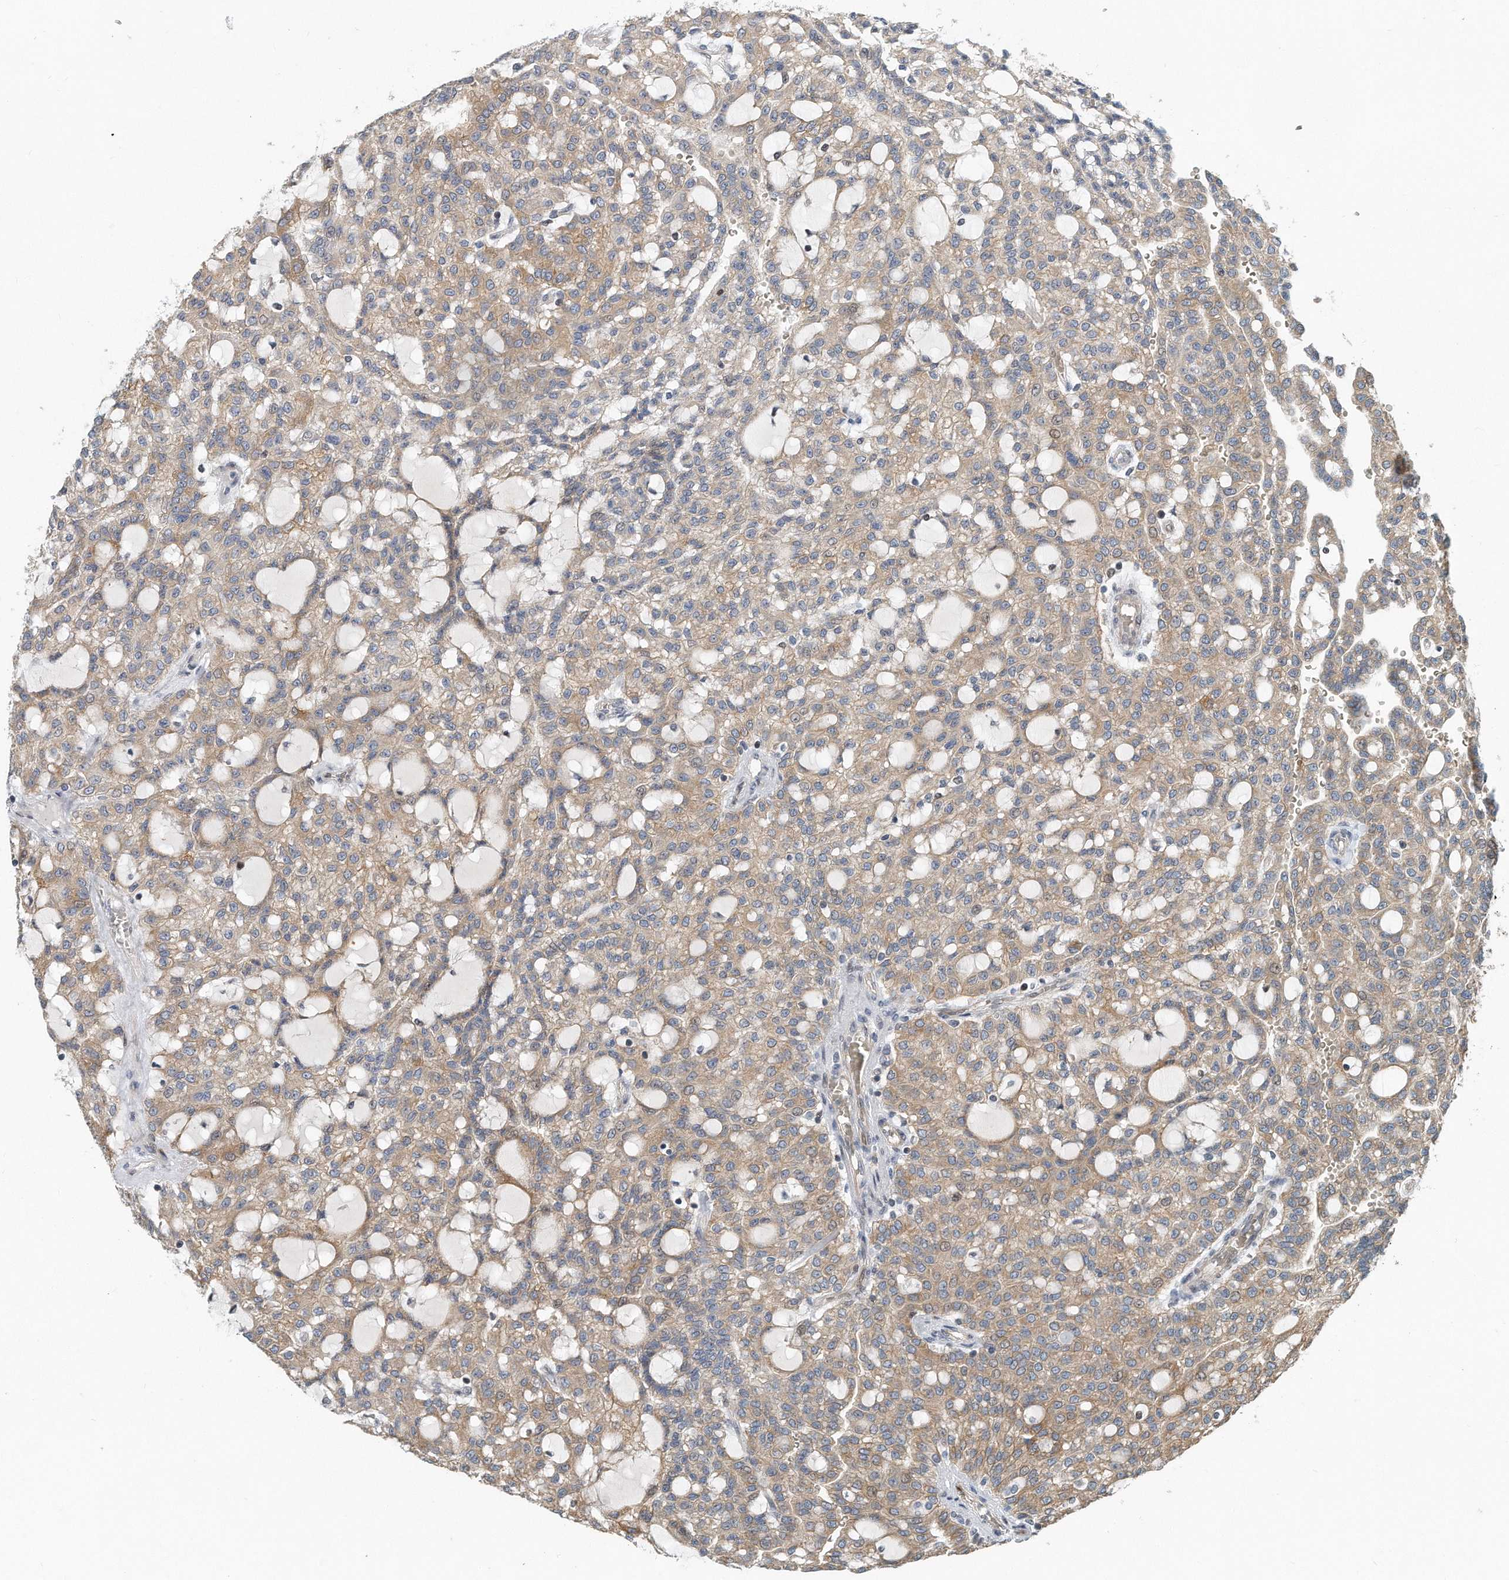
{"staining": {"intensity": "weak", "quantity": ">75%", "location": "cytoplasmic/membranous"}, "tissue": "renal cancer", "cell_type": "Tumor cells", "image_type": "cancer", "snomed": [{"axis": "morphology", "description": "Adenocarcinoma, NOS"}, {"axis": "topography", "description": "Kidney"}], "caption": "This photomicrograph exhibits IHC staining of renal cancer (adenocarcinoma), with low weak cytoplasmic/membranous staining in approximately >75% of tumor cells.", "gene": "PCDH8", "patient": {"sex": "male", "age": 63}}